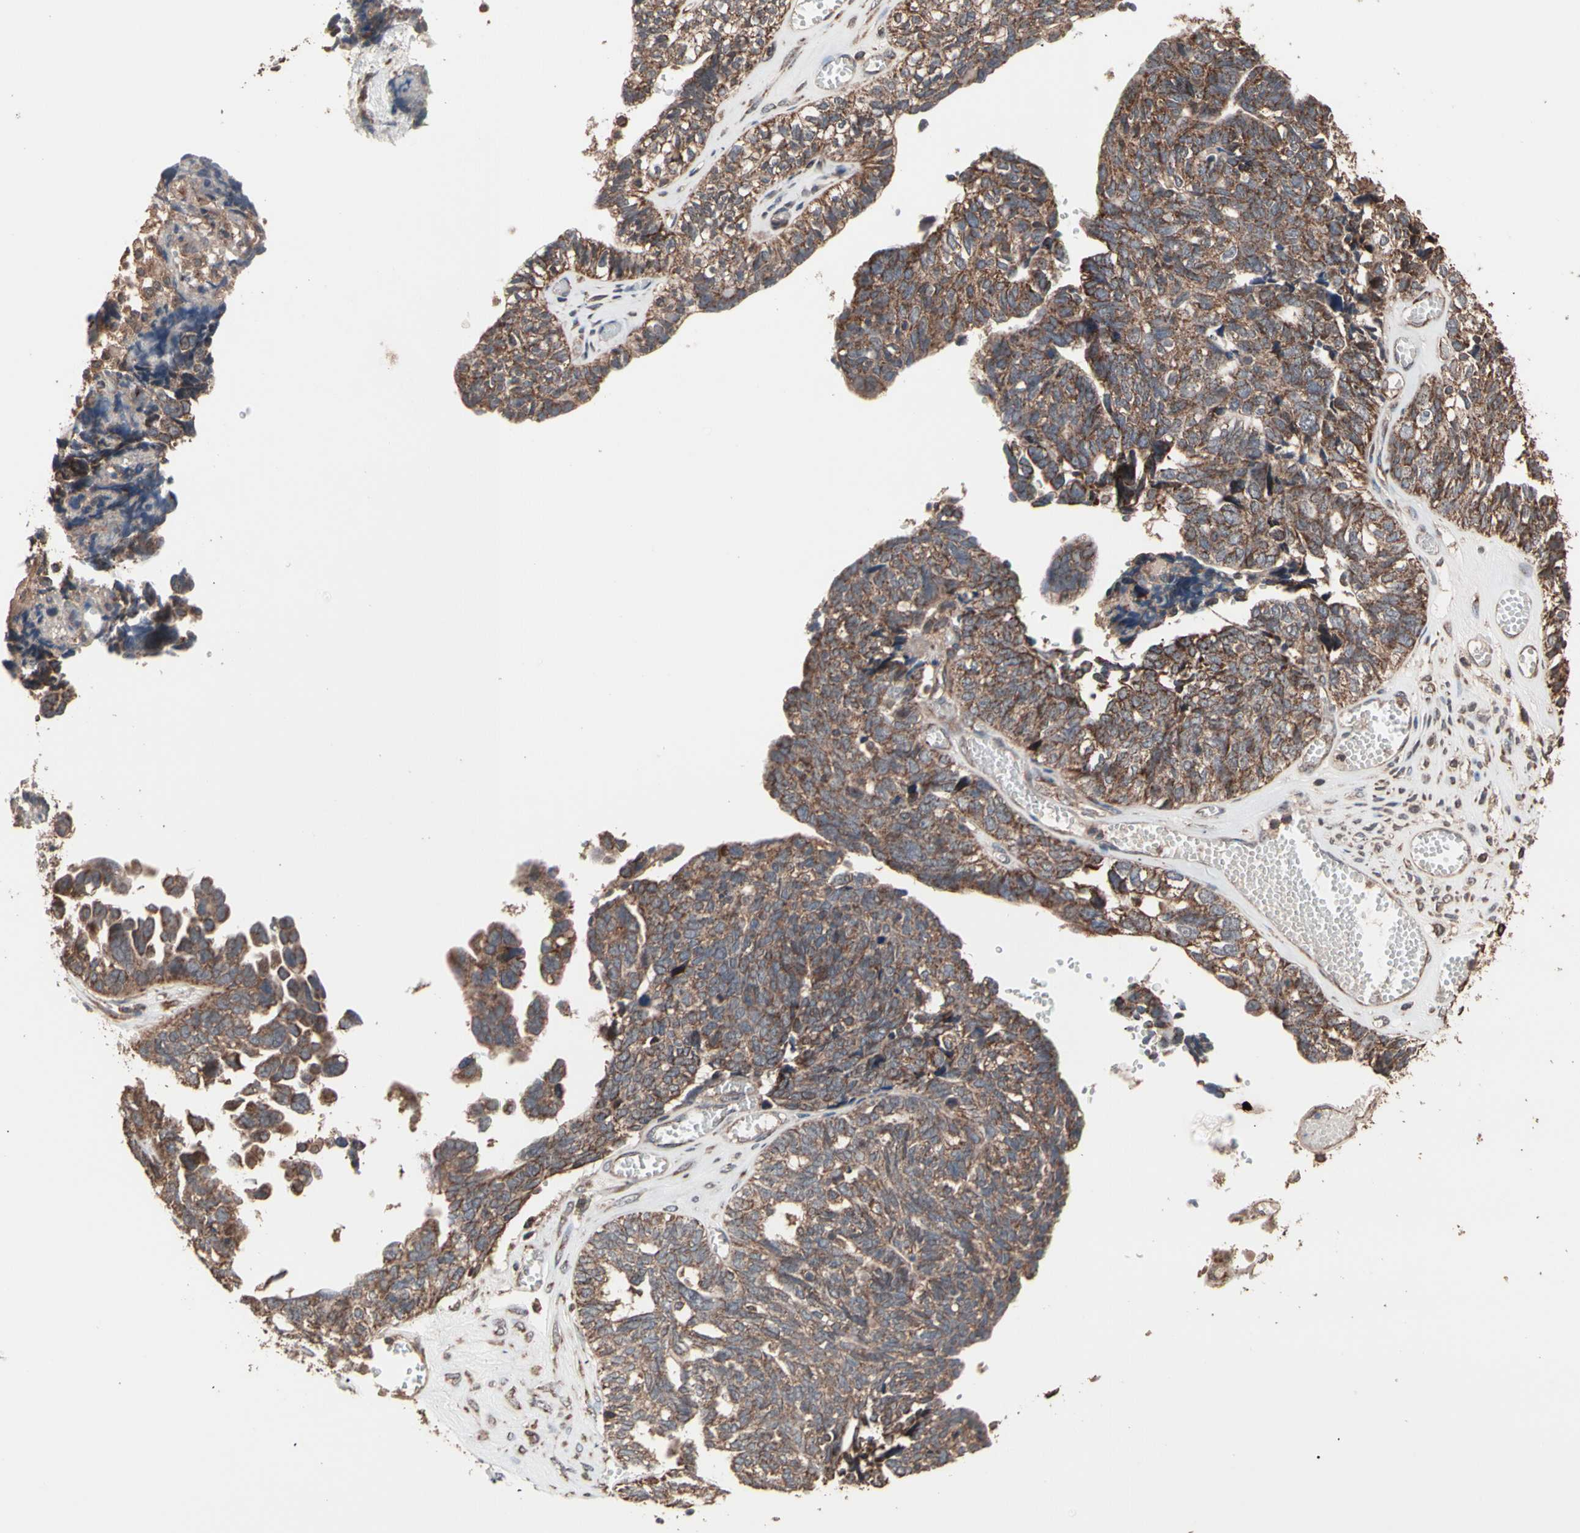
{"staining": {"intensity": "moderate", "quantity": ">75%", "location": "cytoplasmic/membranous"}, "tissue": "ovarian cancer", "cell_type": "Tumor cells", "image_type": "cancer", "snomed": [{"axis": "morphology", "description": "Cystadenocarcinoma, serous, NOS"}, {"axis": "topography", "description": "Ovary"}], "caption": "An immunohistochemistry image of tumor tissue is shown. Protein staining in brown shows moderate cytoplasmic/membranous positivity in ovarian serous cystadenocarcinoma within tumor cells.", "gene": "MRPL2", "patient": {"sex": "female", "age": 79}}